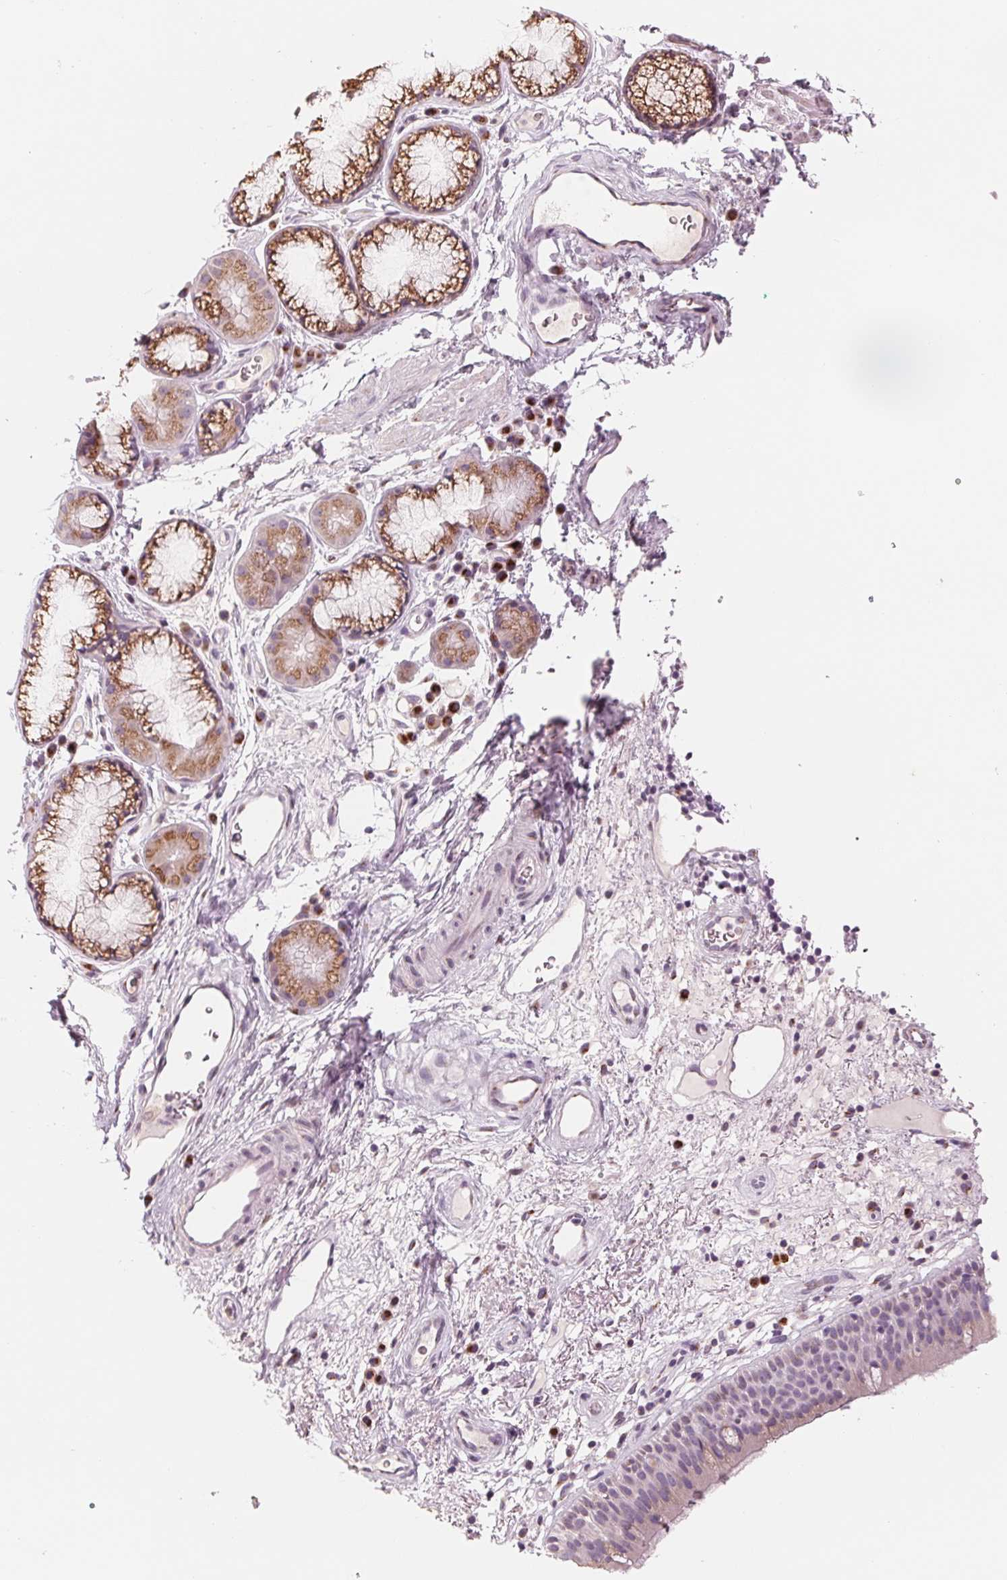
{"staining": {"intensity": "negative", "quantity": "none", "location": "none"}, "tissue": "bronchus", "cell_type": "Respiratory epithelial cells", "image_type": "normal", "snomed": [{"axis": "morphology", "description": "Normal tissue, NOS"}, {"axis": "topography", "description": "Cartilage tissue"}, {"axis": "topography", "description": "Bronchus"}], "caption": "The photomicrograph reveals no staining of respiratory epithelial cells in unremarkable bronchus. The staining is performed using DAB (3,3'-diaminobenzidine) brown chromogen with nuclei counter-stained in using hematoxylin.", "gene": "IL9R", "patient": {"sex": "male", "age": 58}}